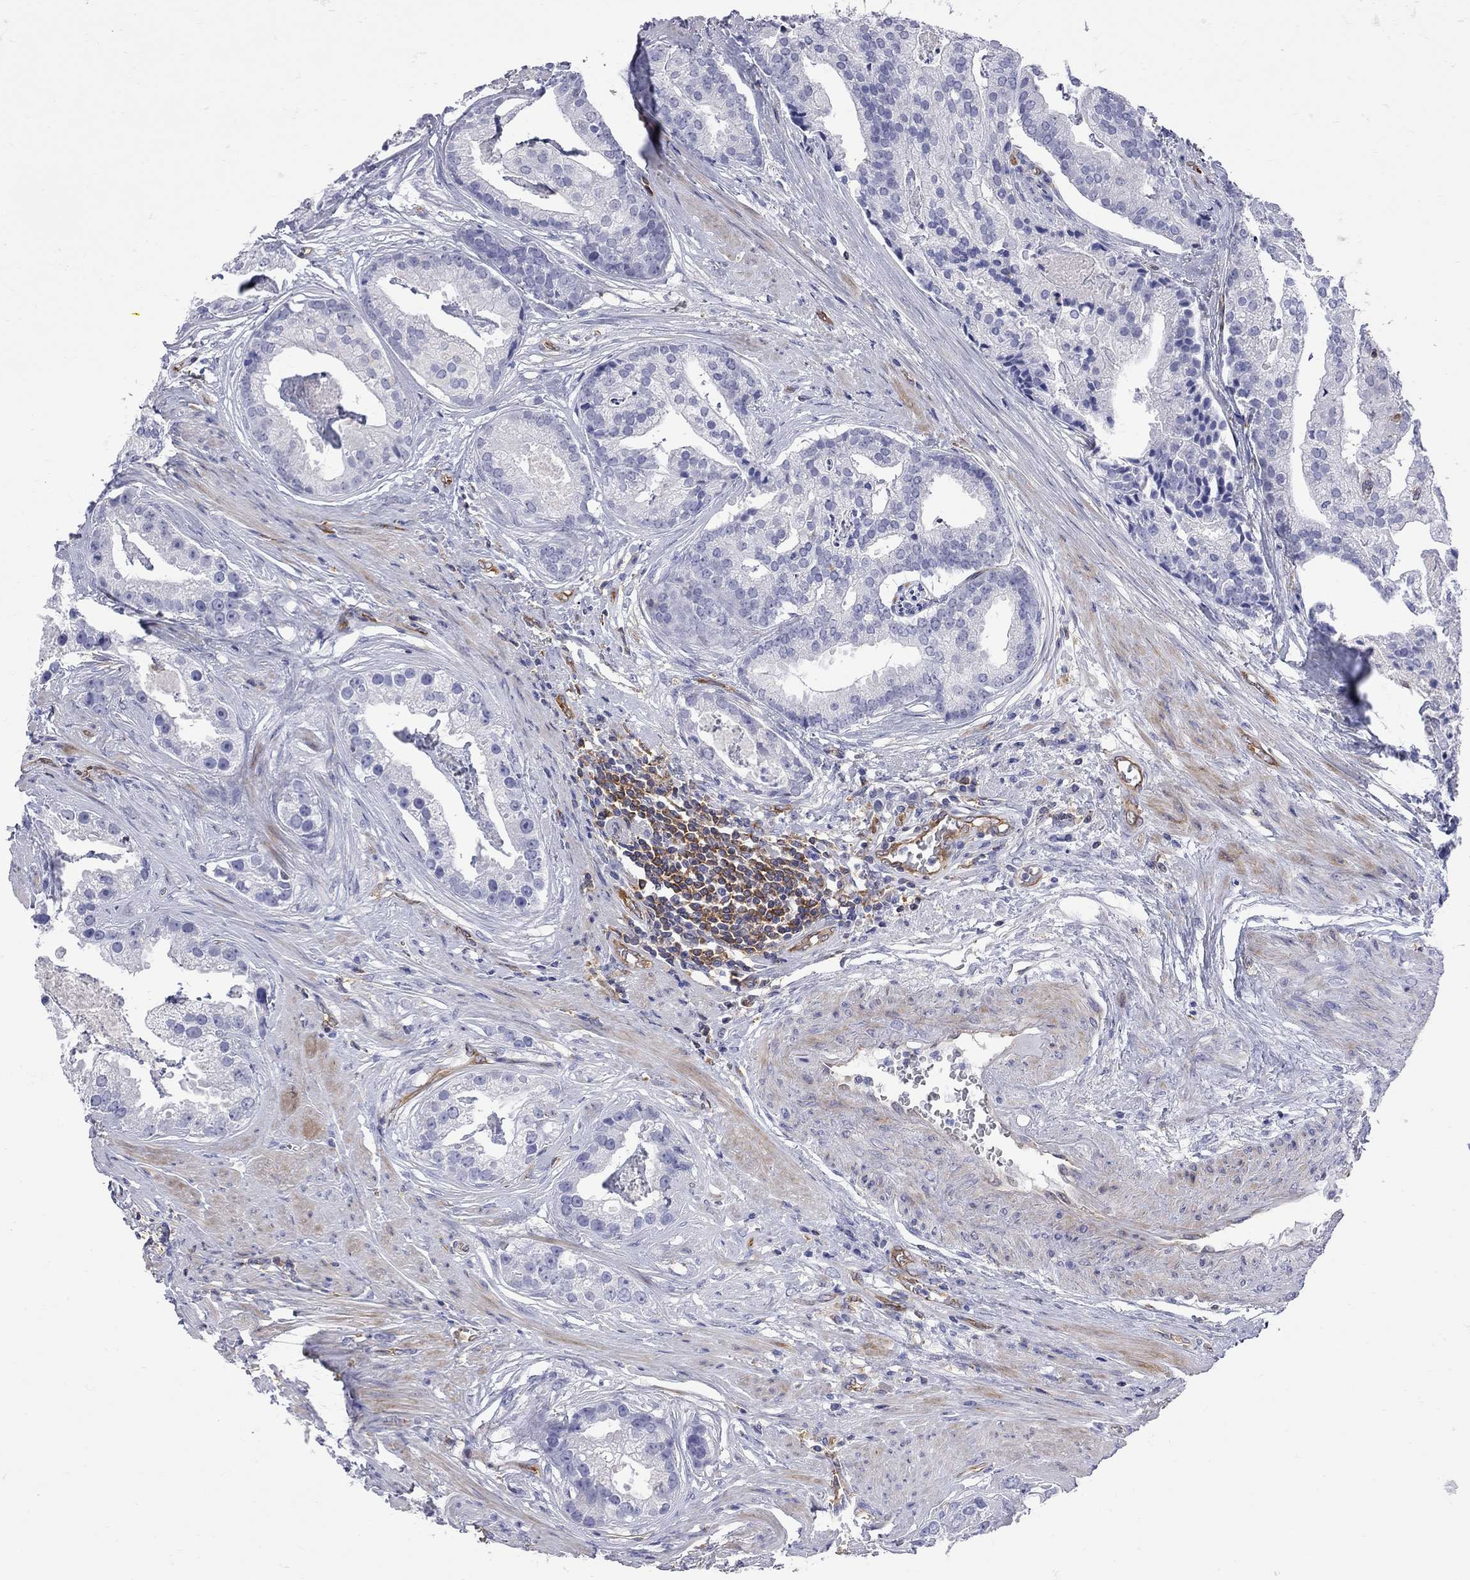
{"staining": {"intensity": "negative", "quantity": "none", "location": "none"}, "tissue": "prostate cancer", "cell_type": "Tumor cells", "image_type": "cancer", "snomed": [{"axis": "morphology", "description": "Adenocarcinoma, NOS"}, {"axis": "topography", "description": "Prostate and seminal vesicle, NOS"}, {"axis": "topography", "description": "Prostate"}], "caption": "The IHC histopathology image has no significant positivity in tumor cells of prostate cancer tissue.", "gene": "ABI3", "patient": {"sex": "male", "age": 44}}